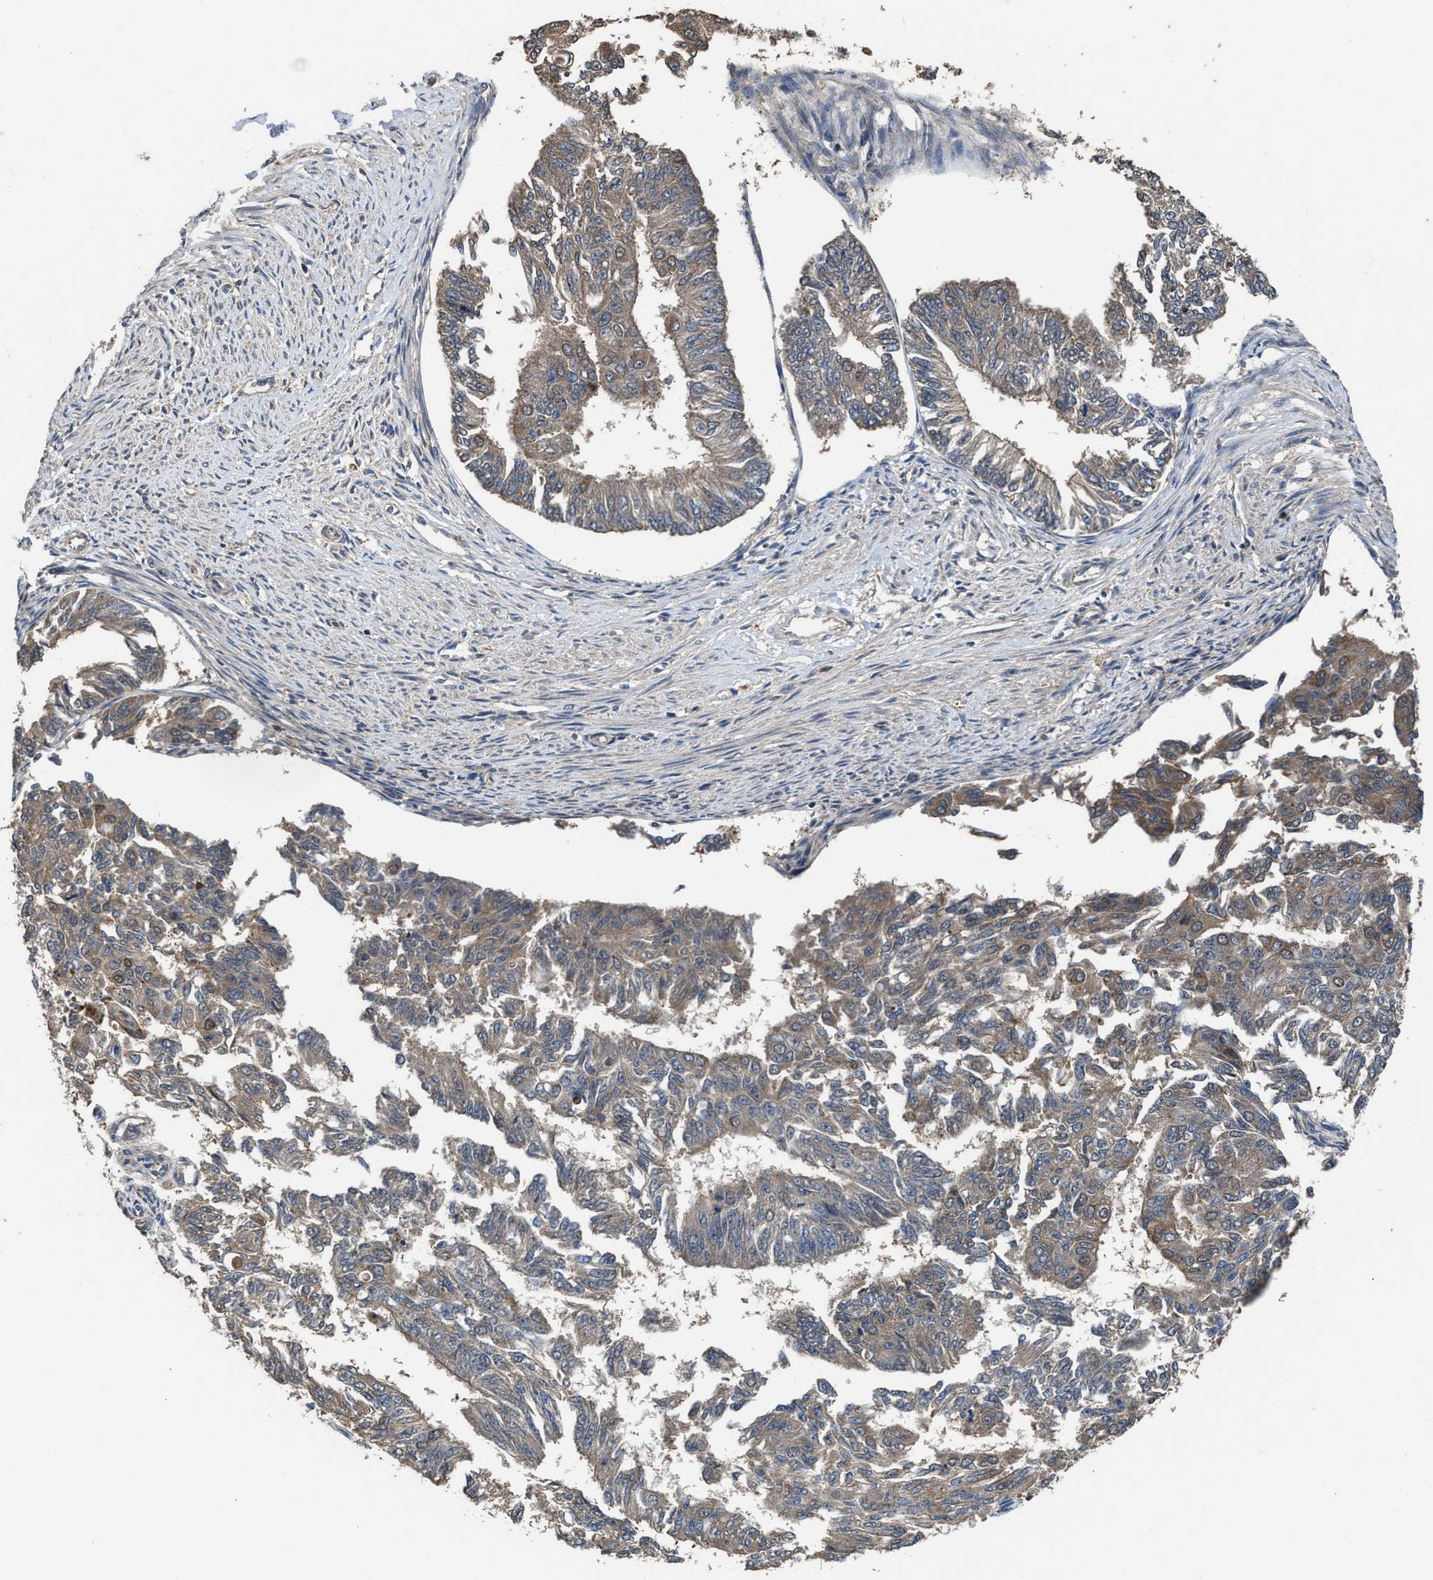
{"staining": {"intensity": "weak", "quantity": ">75%", "location": "cytoplasmic/membranous,nuclear"}, "tissue": "endometrial cancer", "cell_type": "Tumor cells", "image_type": "cancer", "snomed": [{"axis": "morphology", "description": "Adenocarcinoma, NOS"}, {"axis": "topography", "description": "Endometrium"}], "caption": "Immunohistochemical staining of human endometrial cancer (adenocarcinoma) demonstrates low levels of weak cytoplasmic/membranous and nuclear positivity in about >75% of tumor cells. (IHC, brightfield microscopy, high magnification).", "gene": "ZNF20", "patient": {"sex": "female", "age": 32}}